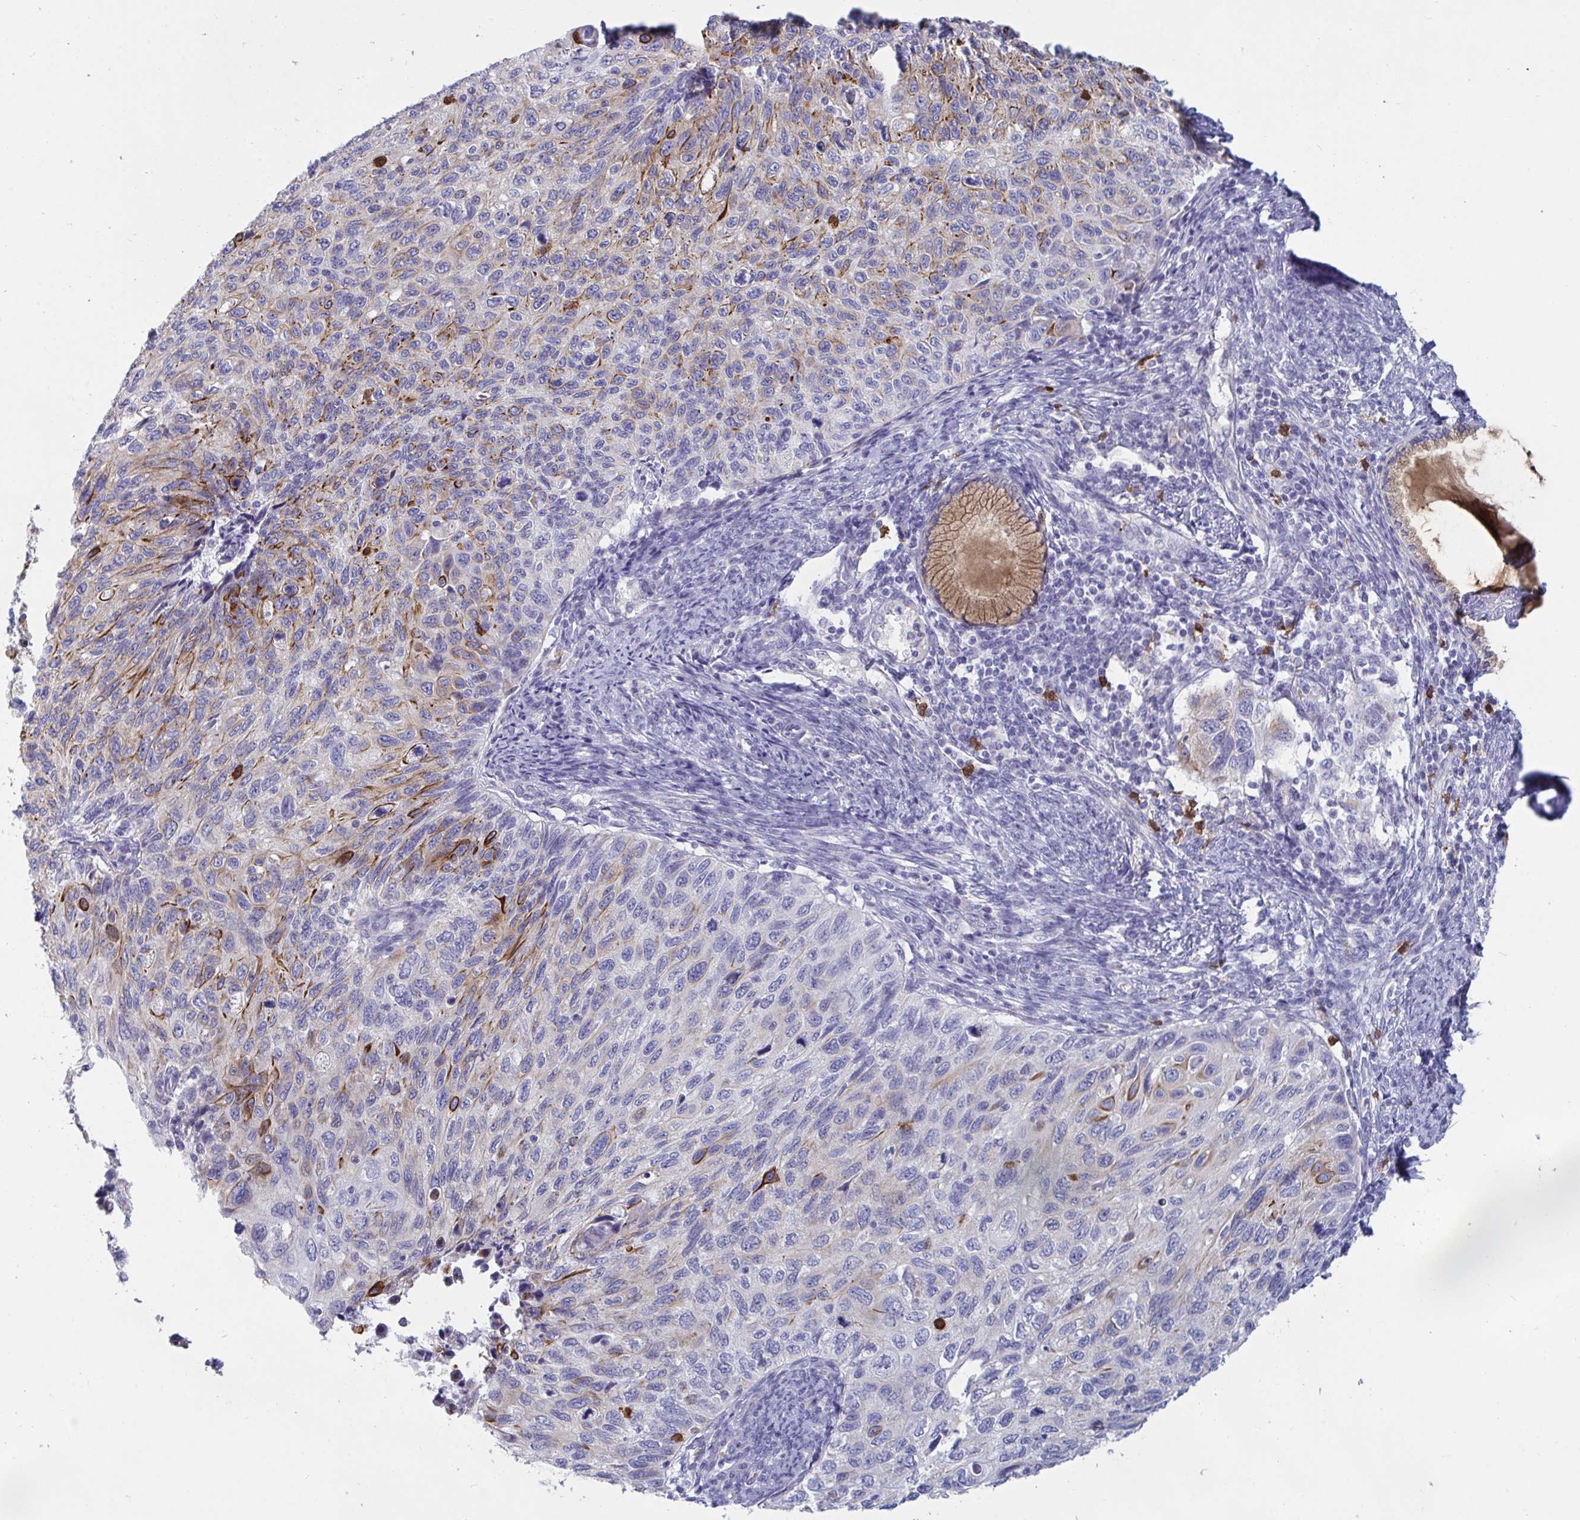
{"staining": {"intensity": "strong", "quantity": "<25%", "location": "cytoplasmic/membranous"}, "tissue": "cervical cancer", "cell_type": "Tumor cells", "image_type": "cancer", "snomed": [{"axis": "morphology", "description": "Squamous cell carcinoma, NOS"}, {"axis": "topography", "description": "Cervix"}], "caption": "Squamous cell carcinoma (cervical) stained with a protein marker shows strong staining in tumor cells.", "gene": "TAS2R38", "patient": {"sex": "female", "age": 70}}